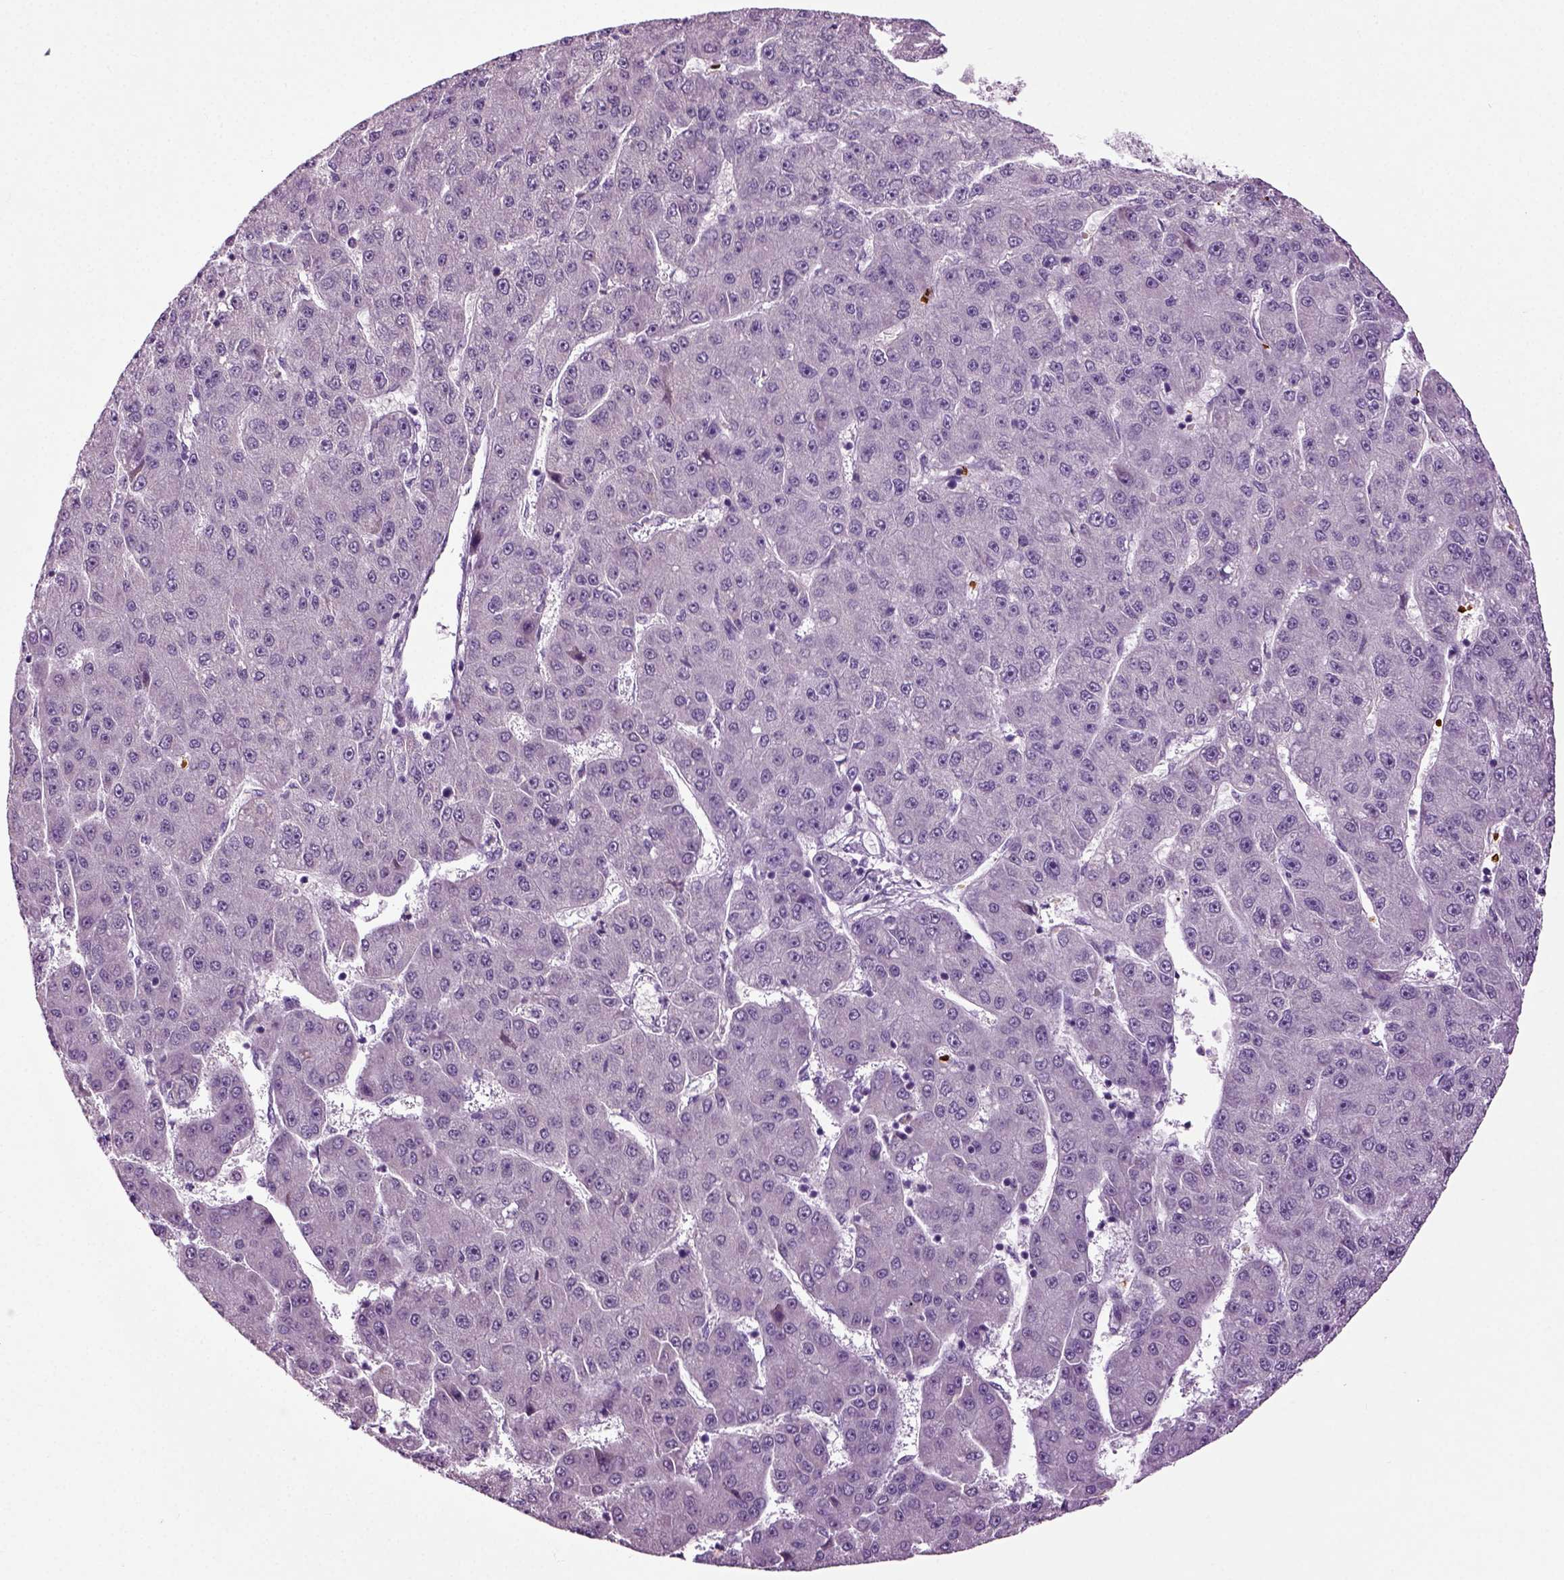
{"staining": {"intensity": "negative", "quantity": "none", "location": "none"}, "tissue": "liver cancer", "cell_type": "Tumor cells", "image_type": "cancer", "snomed": [{"axis": "morphology", "description": "Carcinoma, Hepatocellular, NOS"}, {"axis": "topography", "description": "Liver"}], "caption": "DAB immunohistochemical staining of human hepatocellular carcinoma (liver) exhibits no significant staining in tumor cells.", "gene": "SPATA17", "patient": {"sex": "male", "age": 67}}